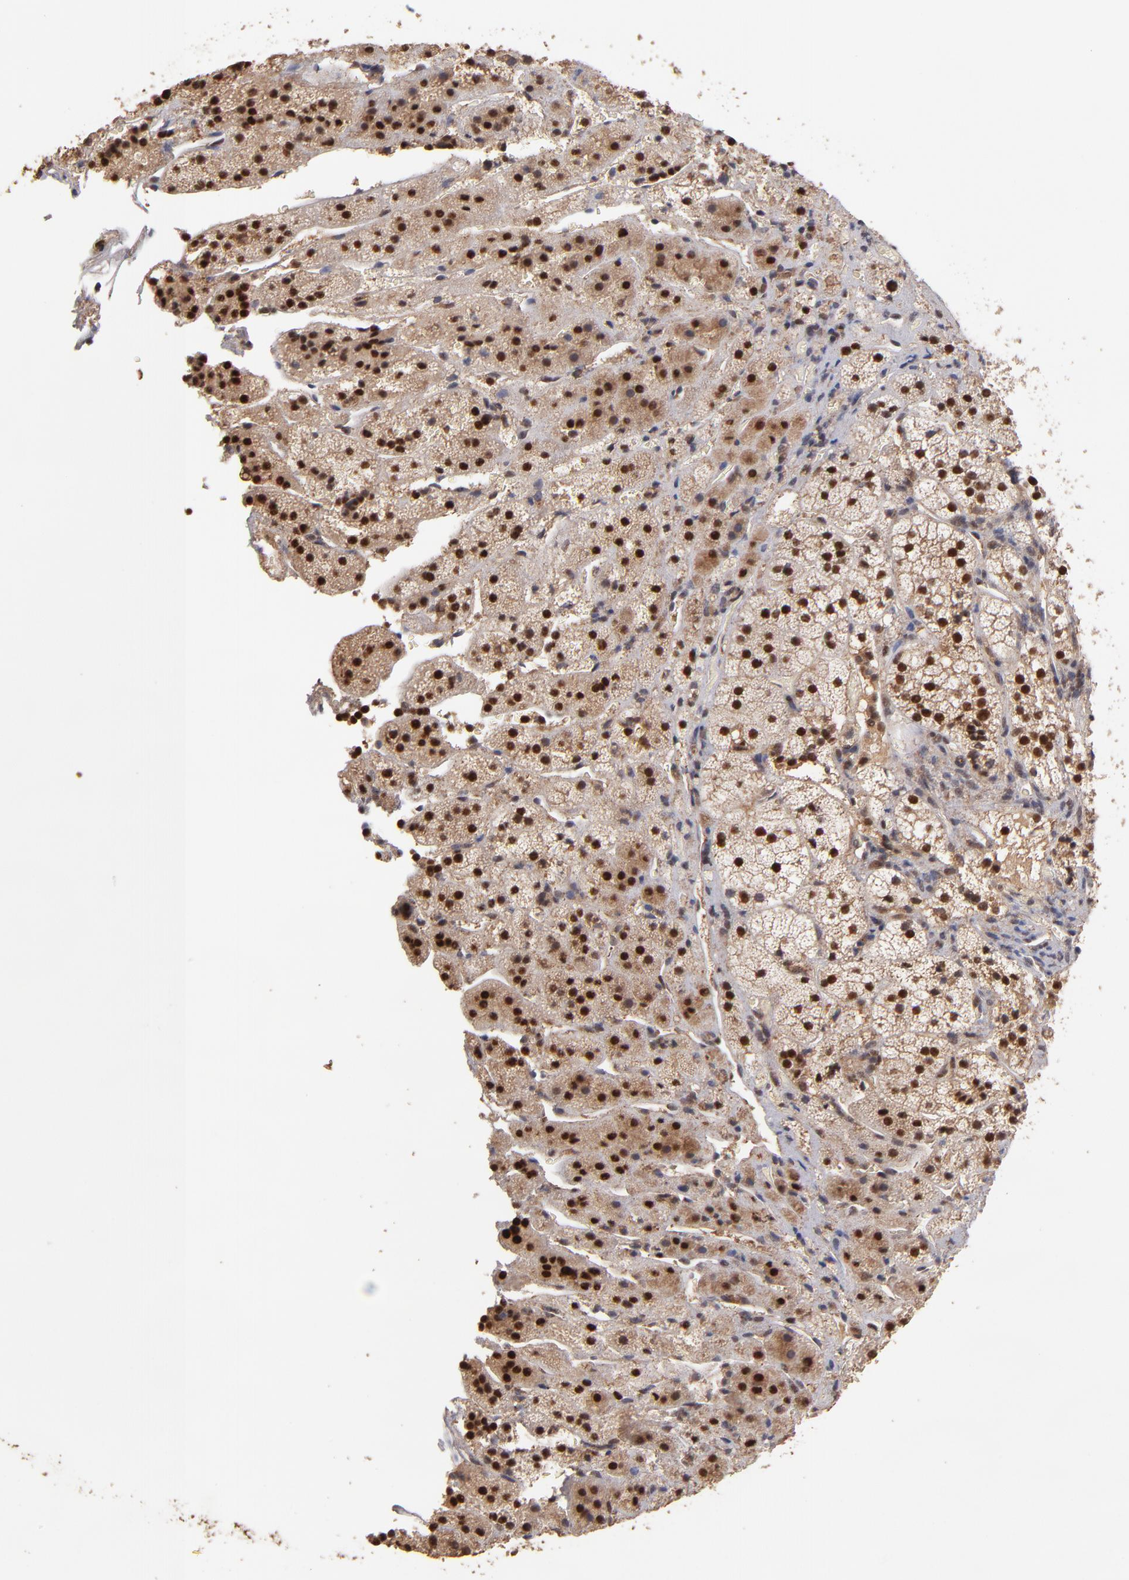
{"staining": {"intensity": "strong", "quantity": ">75%", "location": "cytoplasmic/membranous,nuclear"}, "tissue": "adrenal gland", "cell_type": "Glandular cells", "image_type": "normal", "snomed": [{"axis": "morphology", "description": "Normal tissue, NOS"}, {"axis": "topography", "description": "Adrenal gland"}], "caption": "Brown immunohistochemical staining in normal human adrenal gland exhibits strong cytoplasmic/membranous,nuclear staining in about >75% of glandular cells.", "gene": "EAPP", "patient": {"sex": "female", "age": 44}}